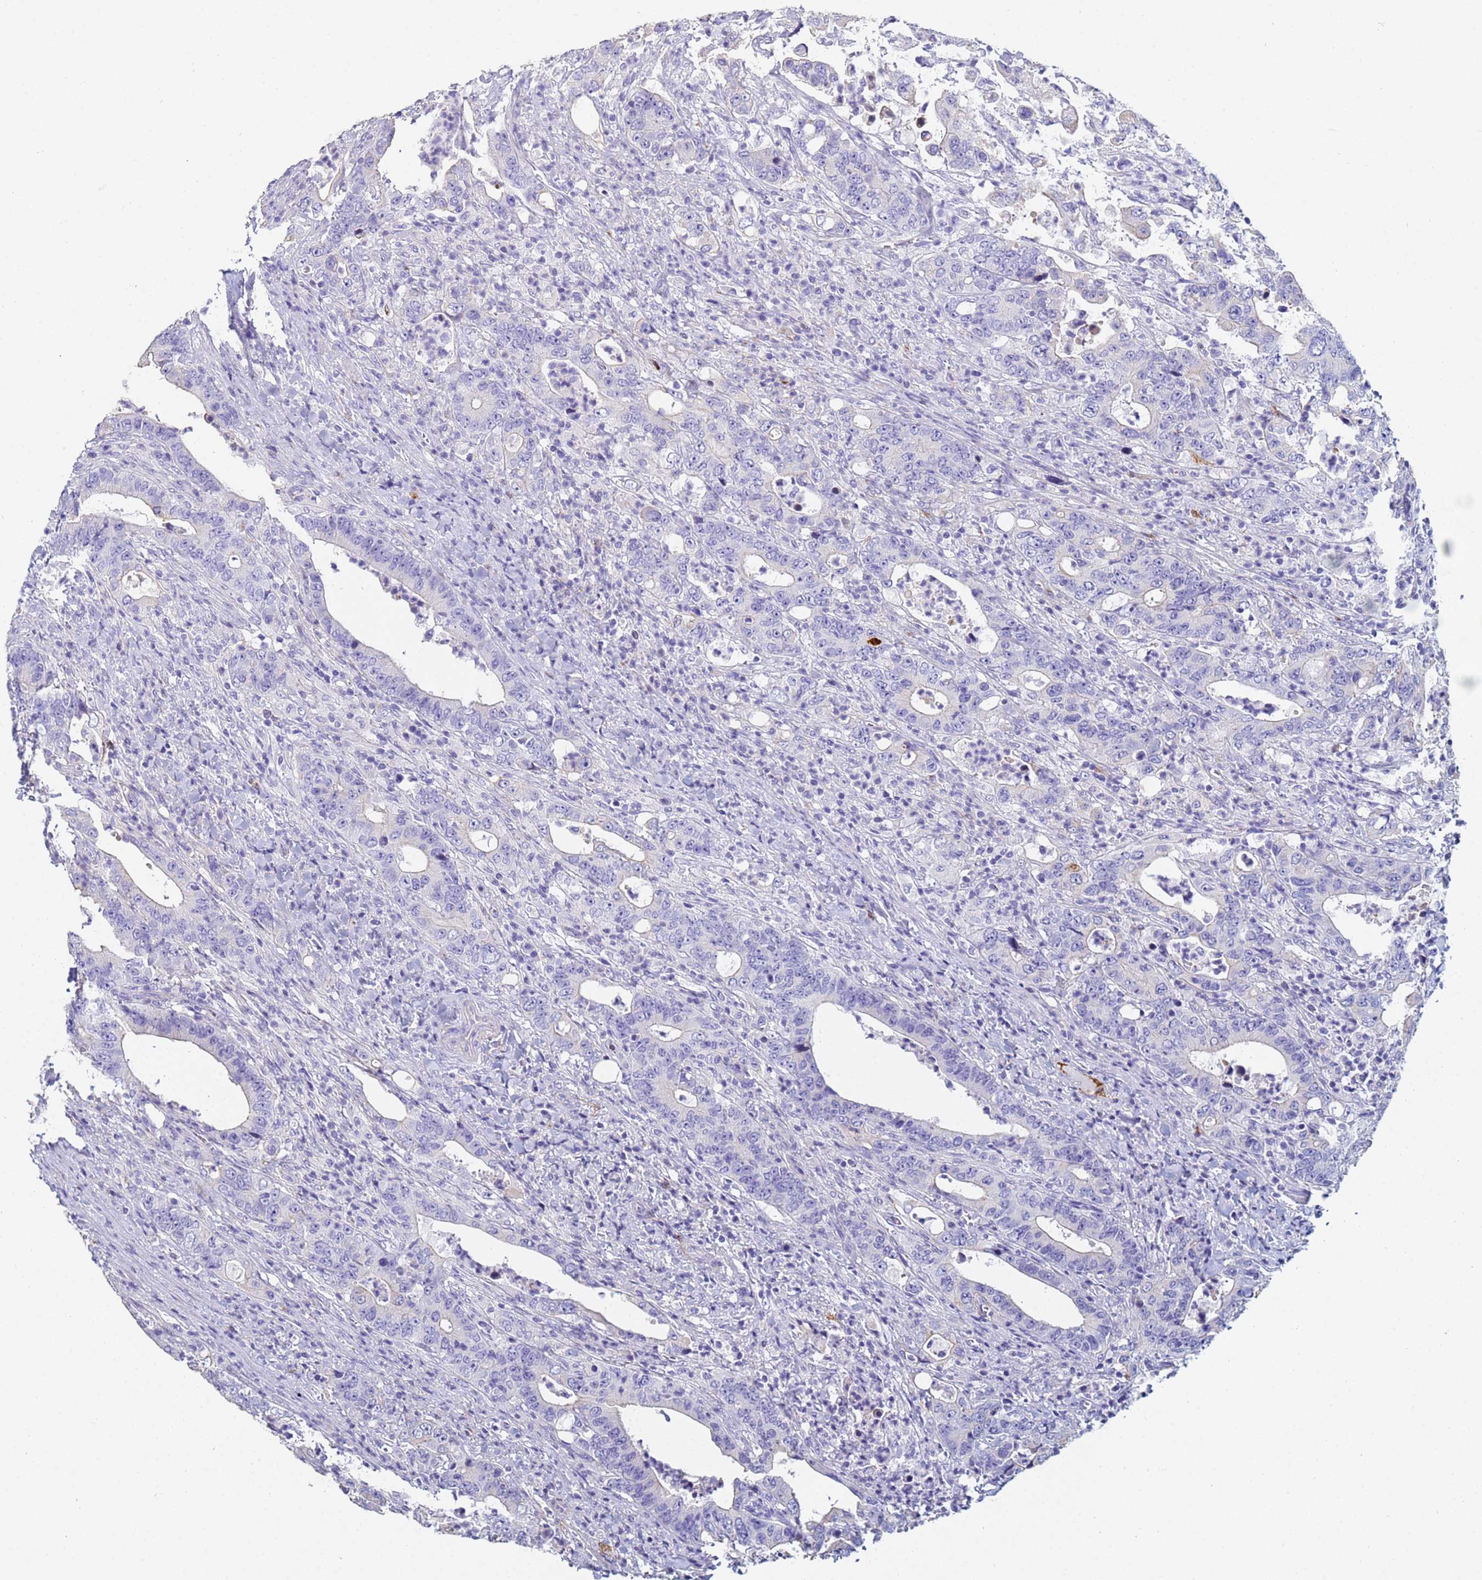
{"staining": {"intensity": "negative", "quantity": "none", "location": "none"}, "tissue": "colorectal cancer", "cell_type": "Tumor cells", "image_type": "cancer", "snomed": [{"axis": "morphology", "description": "Adenocarcinoma, NOS"}, {"axis": "topography", "description": "Colon"}], "caption": "There is no significant expression in tumor cells of colorectal adenocarcinoma.", "gene": "ABCA8", "patient": {"sex": "female", "age": 75}}